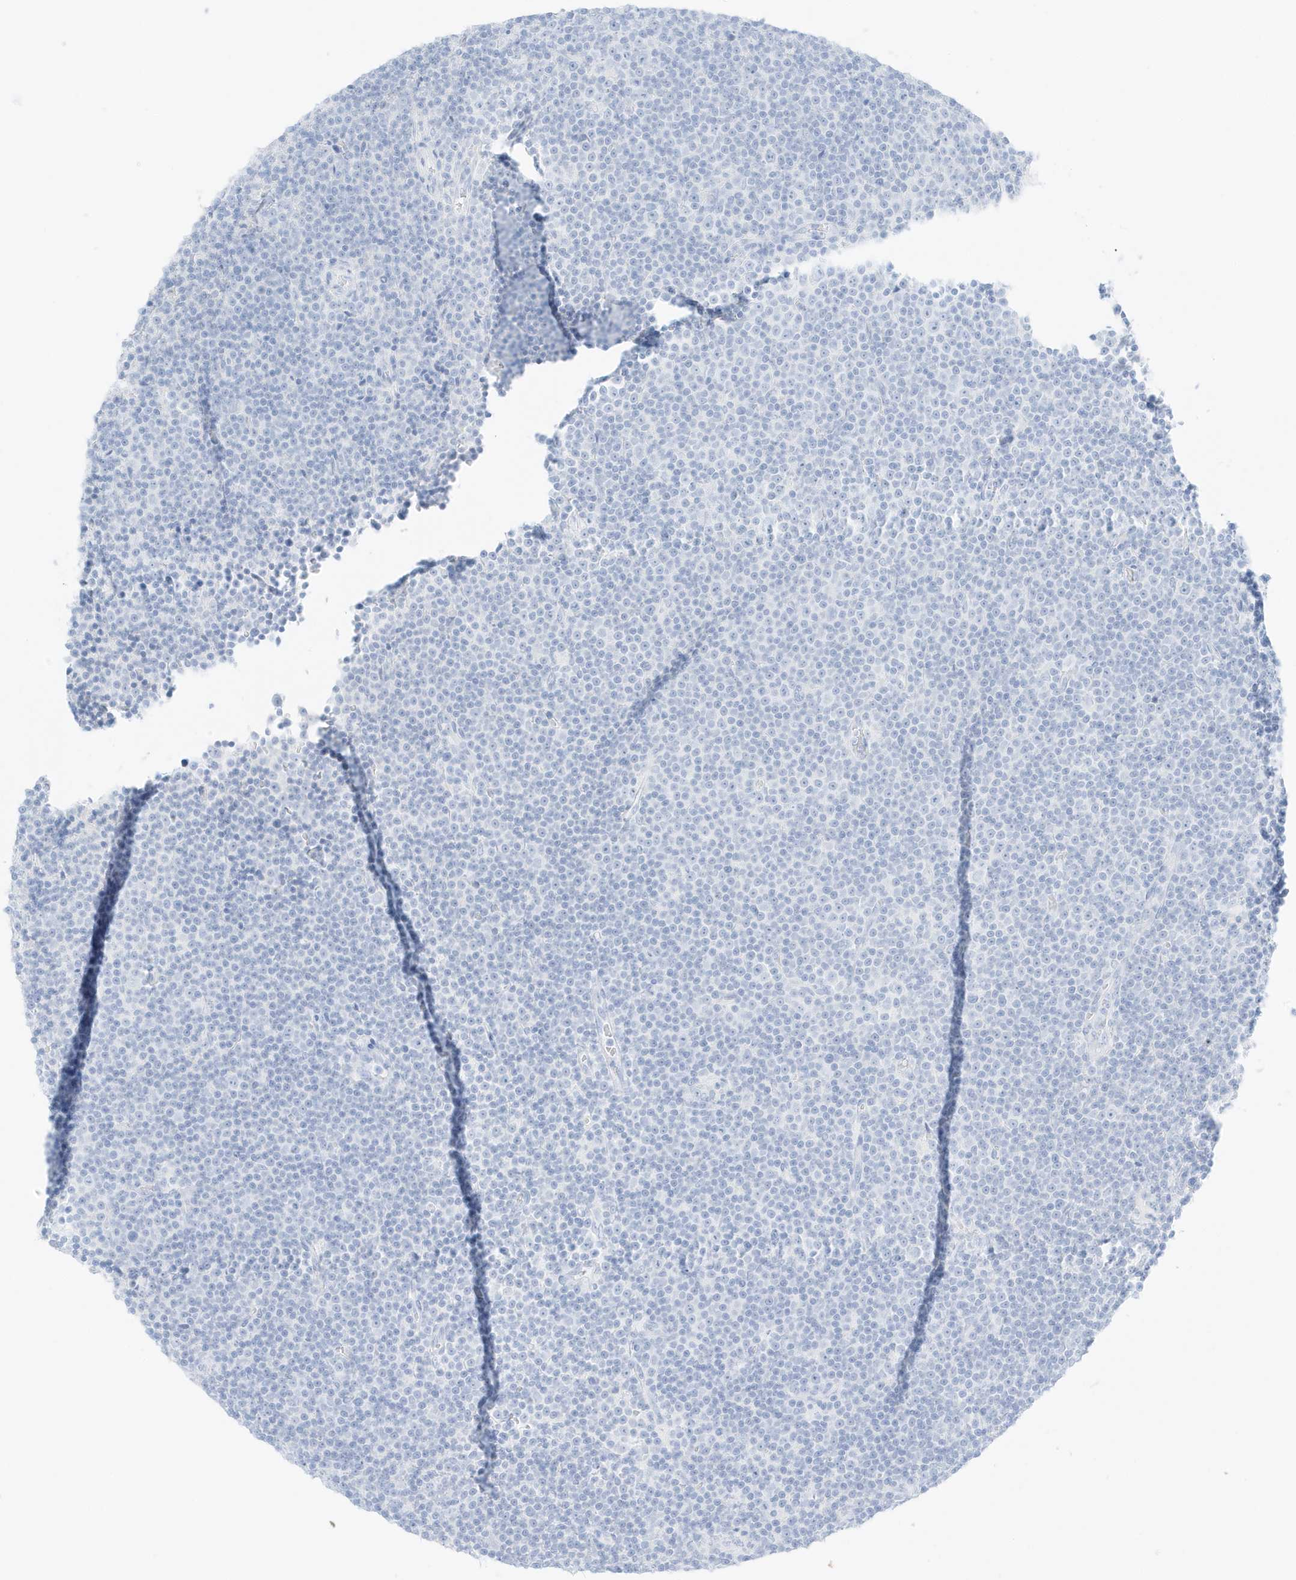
{"staining": {"intensity": "negative", "quantity": "none", "location": "none"}, "tissue": "lymphoma", "cell_type": "Tumor cells", "image_type": "cancer", "snomed": [{"axis": "morphology", "description": "Malignant lymphoma, non-Hodgkin's type, Low grade"}, {"axis": "topography", "description": "Lymph node"}], "caption": "Immunohistochemistry of lymphoma exhibits no positivity in tumor cells.", "gene": "SLC22A13", "patient": {"sex": "female", "age": 67}}